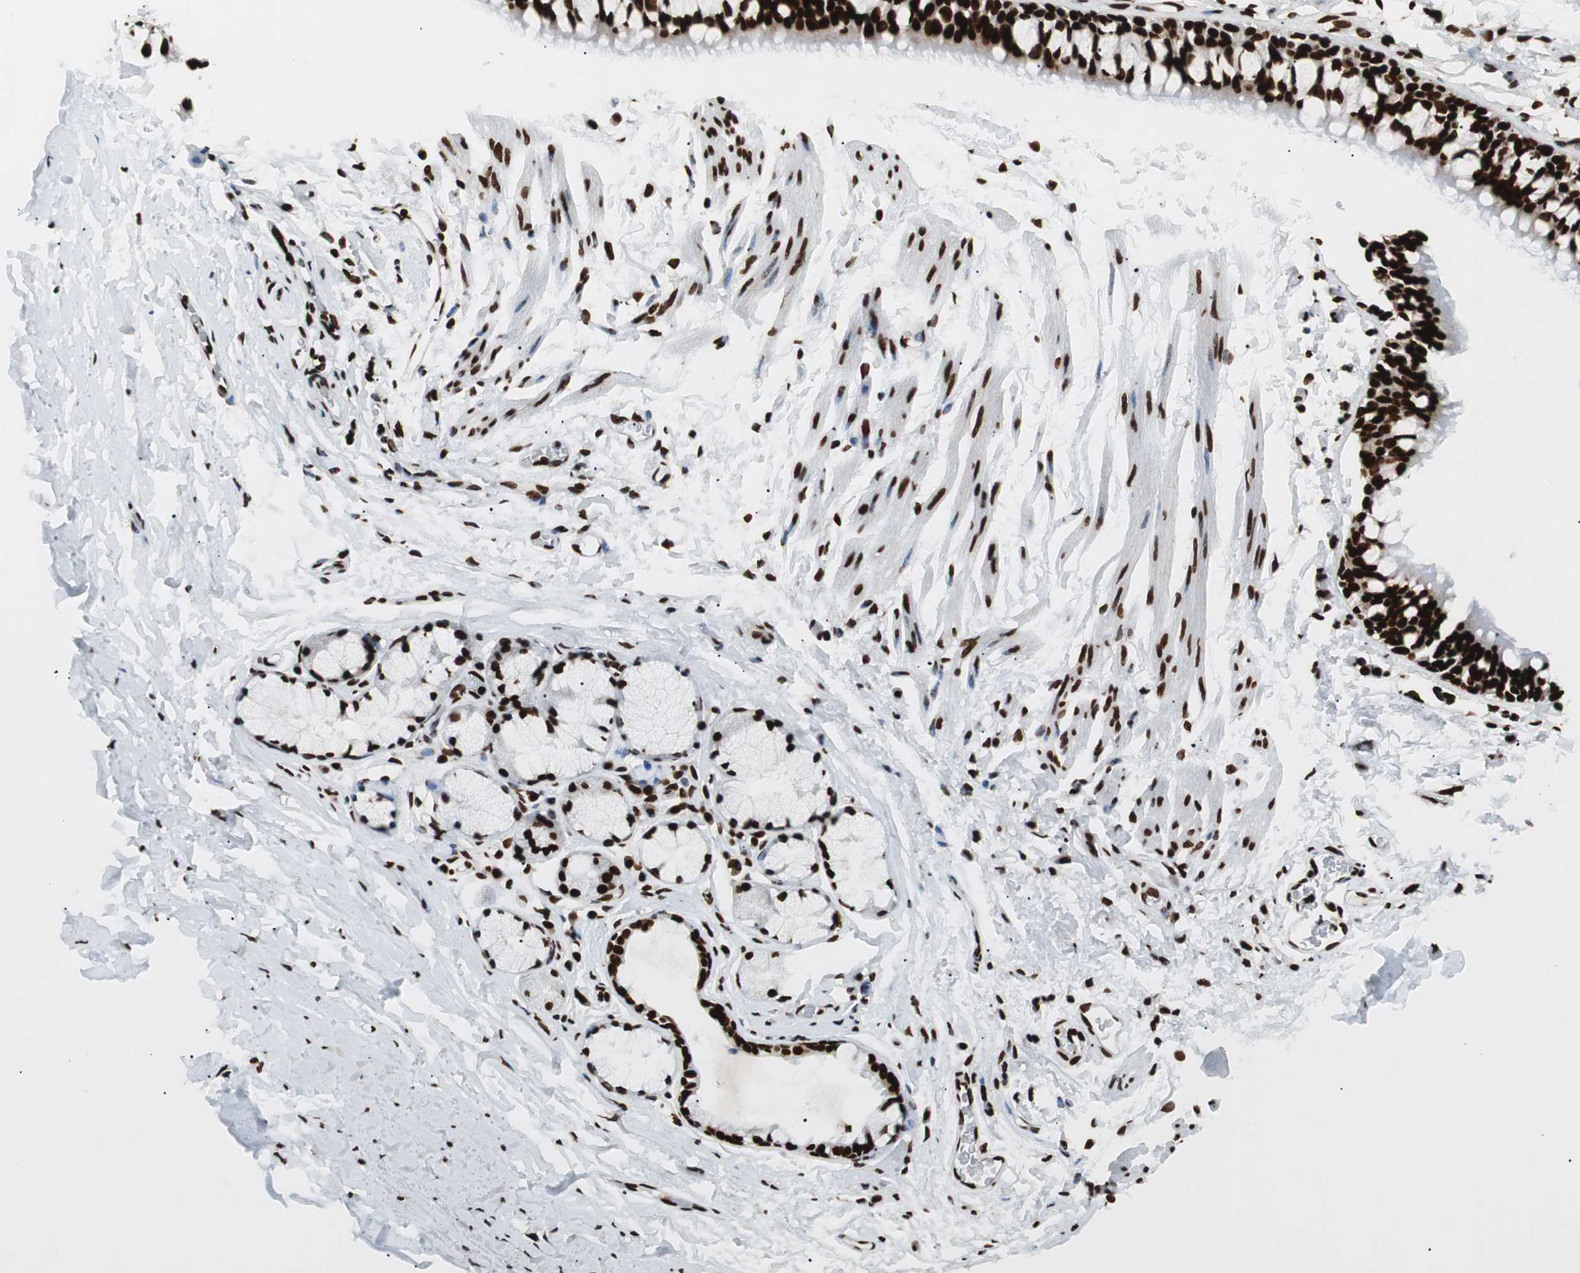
{"staining": {"intensity": "strong", "quantity": ">75%", "location": "nuclear"}, "tissue": "adipose tissue", "cell_type": "Adipocytes", "image_type": "normal", "snomed": [{"axis": "morphology", "description": "Normal tissue, NOS"}, {"axis": "topography", "description": "Cartilage tissue"}, {"axis": "topography", "description": "Bronchus"}], "caption": "Immunohistochemistry (IHC) of unremarkable adipose tissue shows high levels of strong nuclear expression in approximately >75% of adipocytes.", "gene": "EWSR1", "patient": {"sex": "female", "age": 73}}